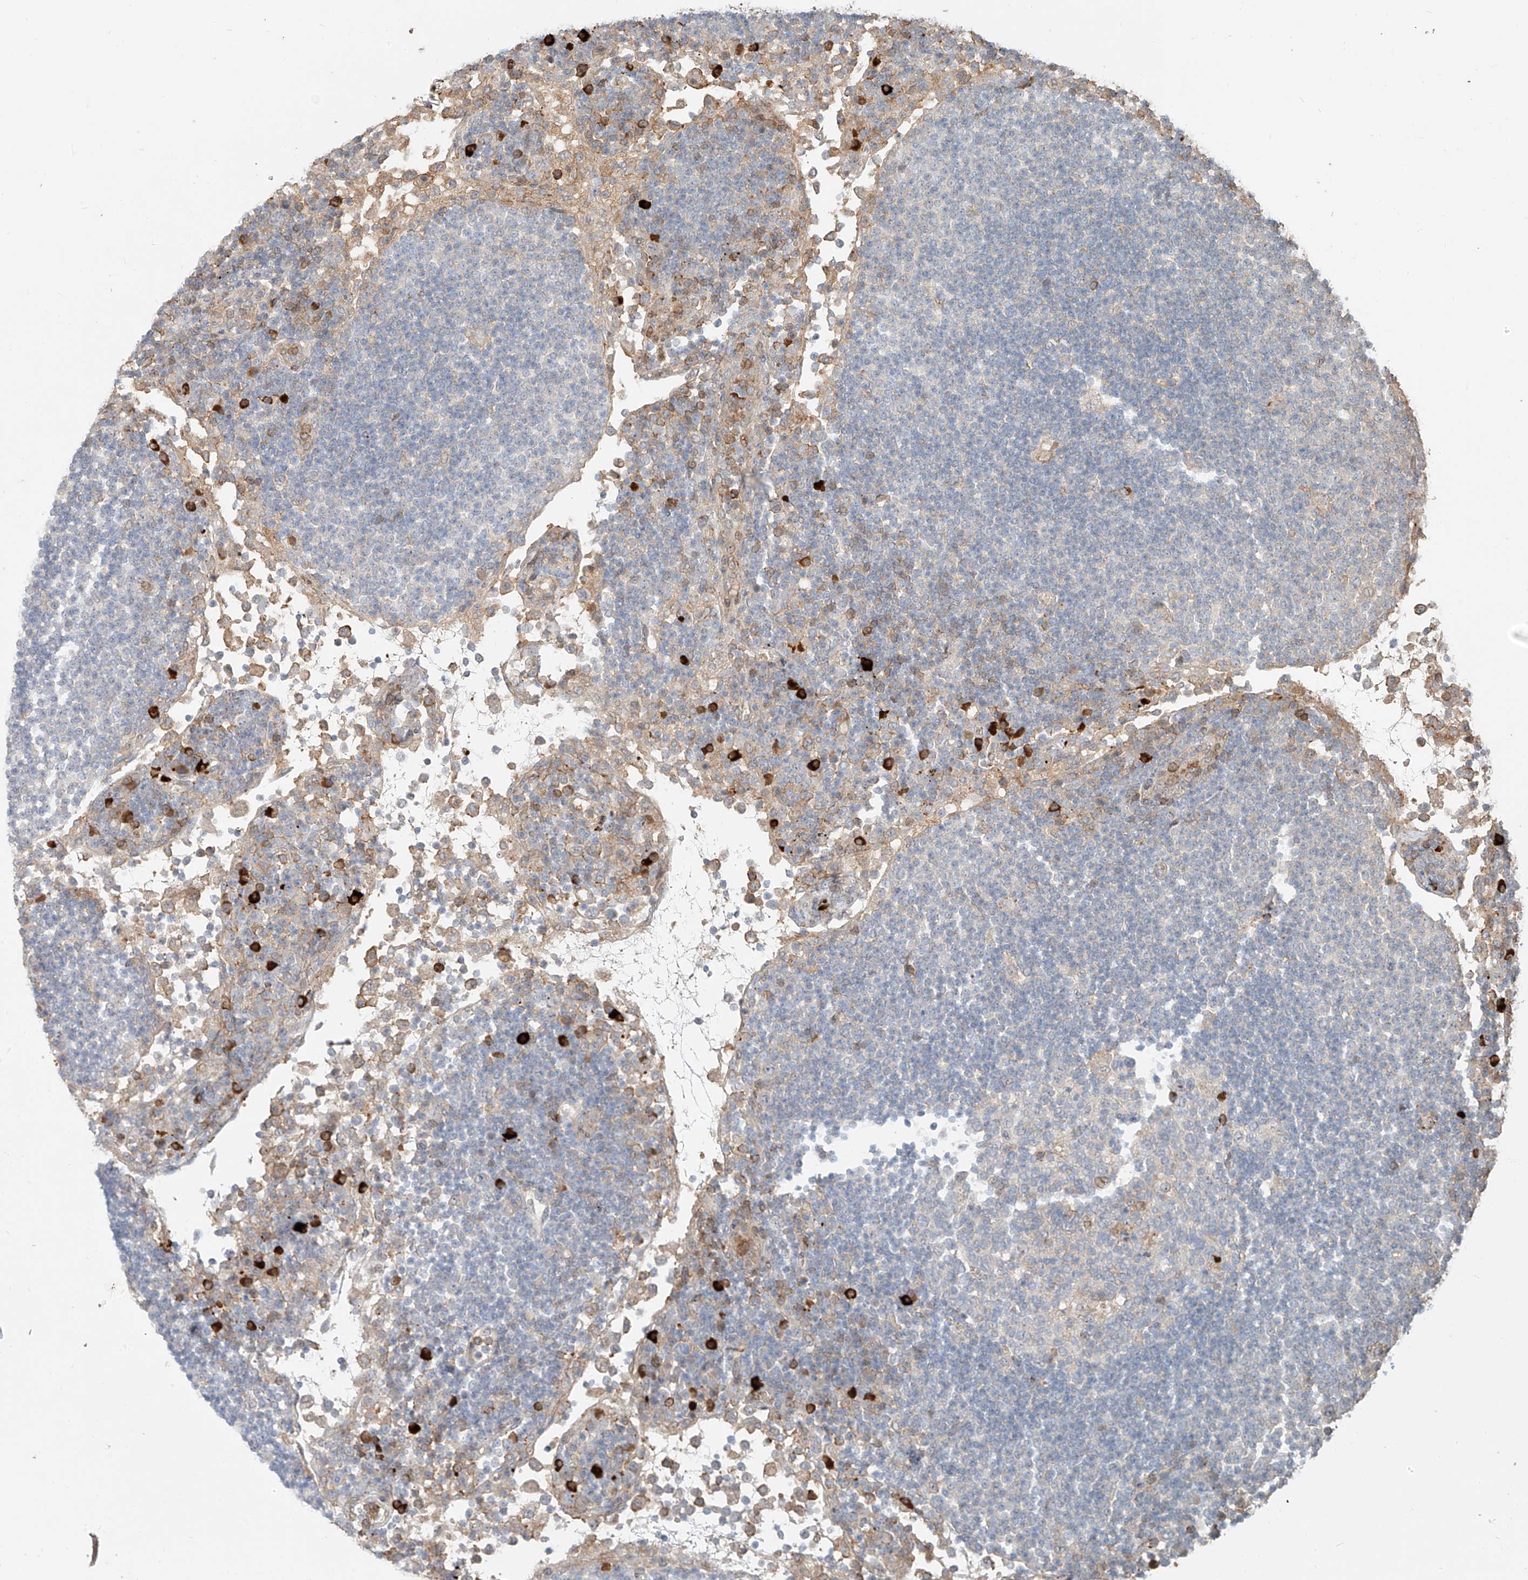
{"staining": {"intensity": "negative", "quantity": "none", "location": "none"}, "tissue": "lymph node", "cell_type": "Germinal center cells", "image_type": "normal", "snomed": [{"axis": "morphology", "description": "Normal tissue, NOS"}, {"axis": "topography", "description": "Lymph node"}], "caption": "Micrograph shows no protein expression in germinal center cells of normal lymph node. Nuclei are stained in blue.", "gene": "CEP162", "patient": {"sex": "female", "age": 53}}